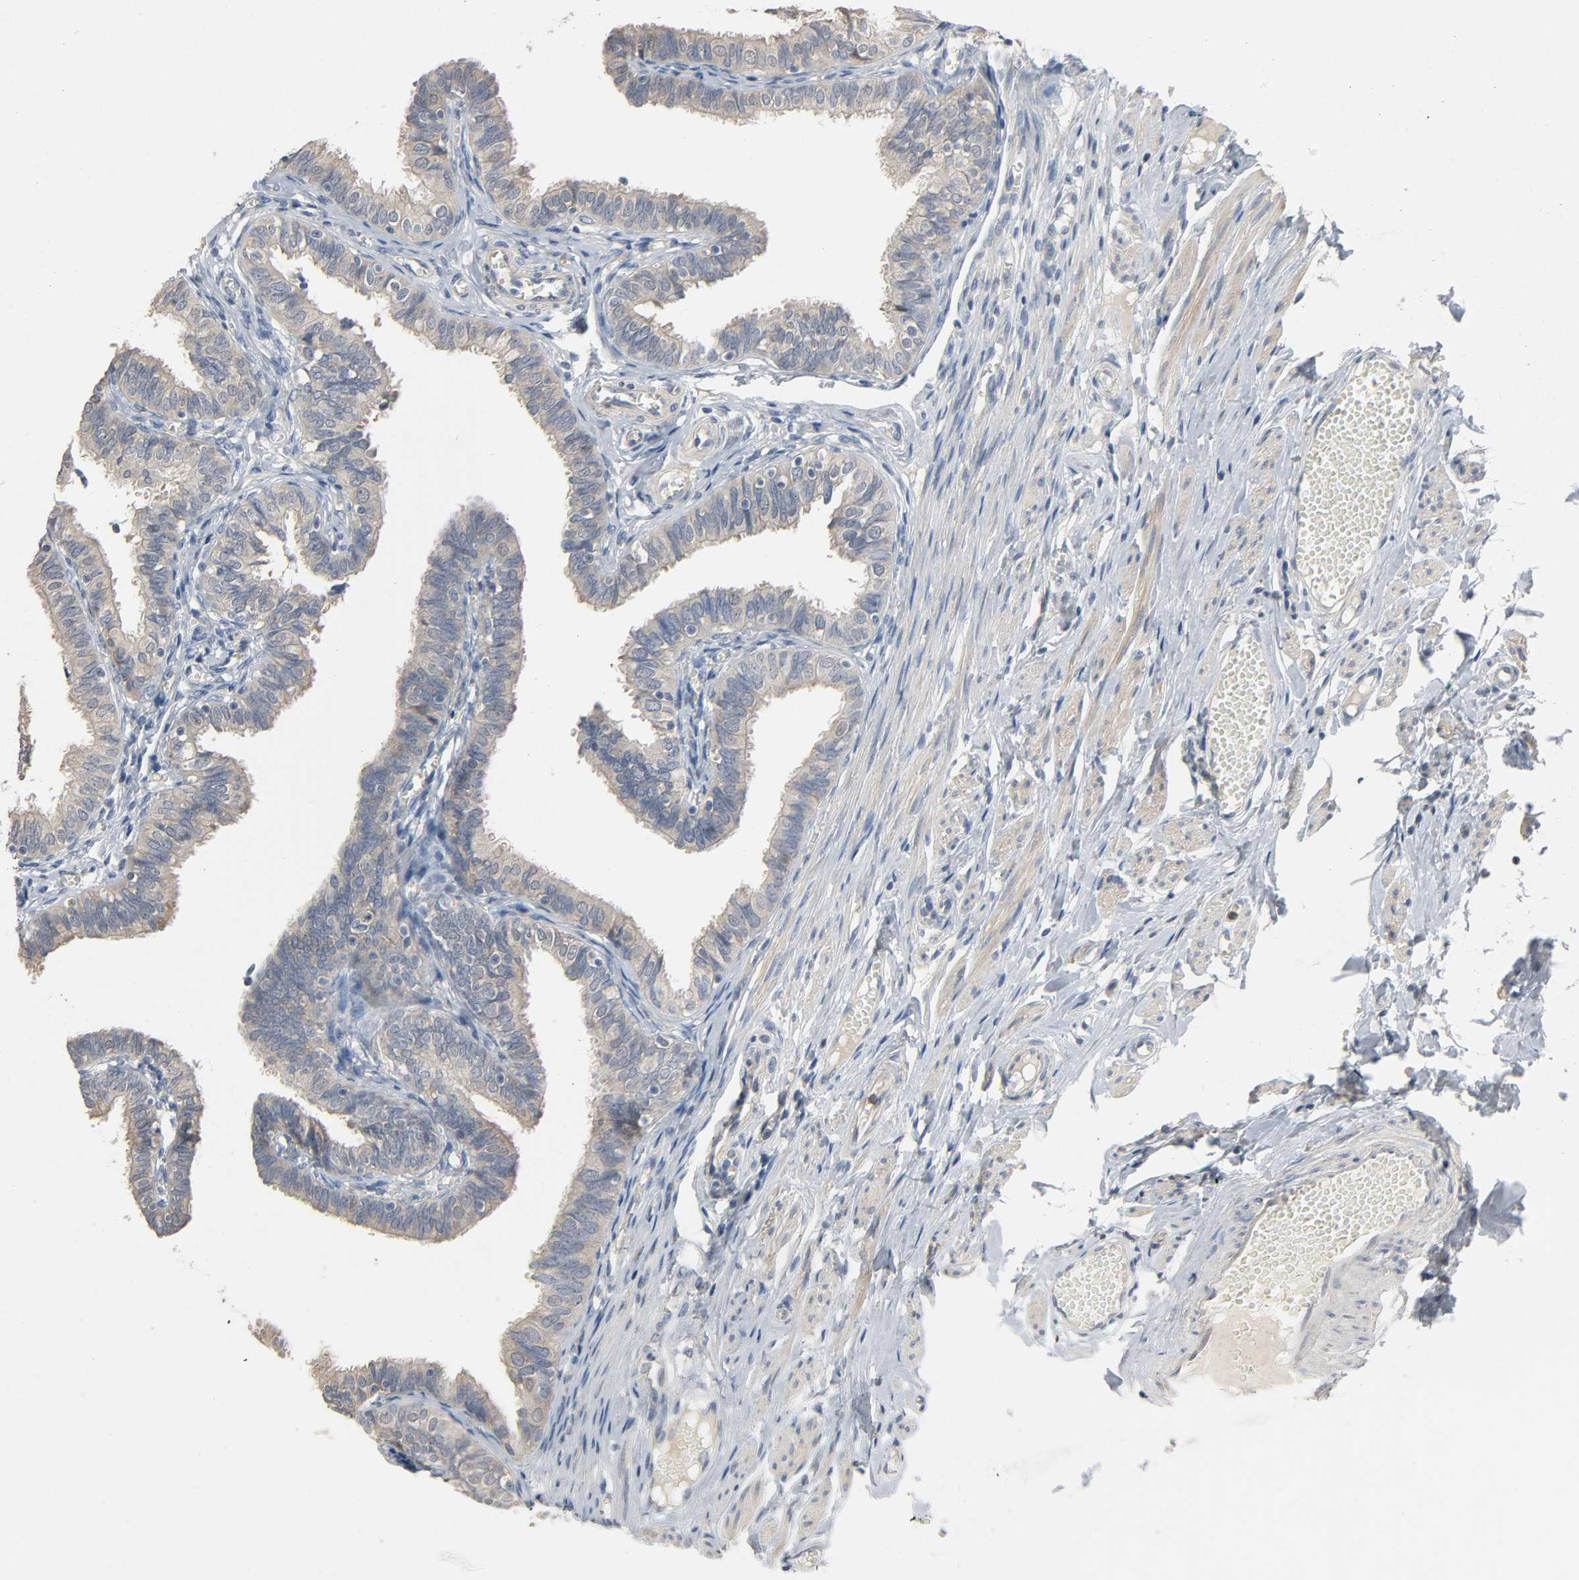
{"staining": {"intensity": "weak", "quantity": ">75%", "location": "cytoplasmic/membranous"}, "tissue": "fallopian tube", "cell_type": "Glandular cells", "image_type": "normal", "snomed": [{"axis": "morphology", "description": "Normal tissue, NOS"}, {"axis": "topography", "description": "Fallopian tube"}], "caption": "Protein expression analysis of unremarkable human fallopian tube reveals weak cytoplasmic/membranous expression in approximately >75% of glandular cells.", "gene": "CD4", "patient": {"sex": "female", "age": 46}}